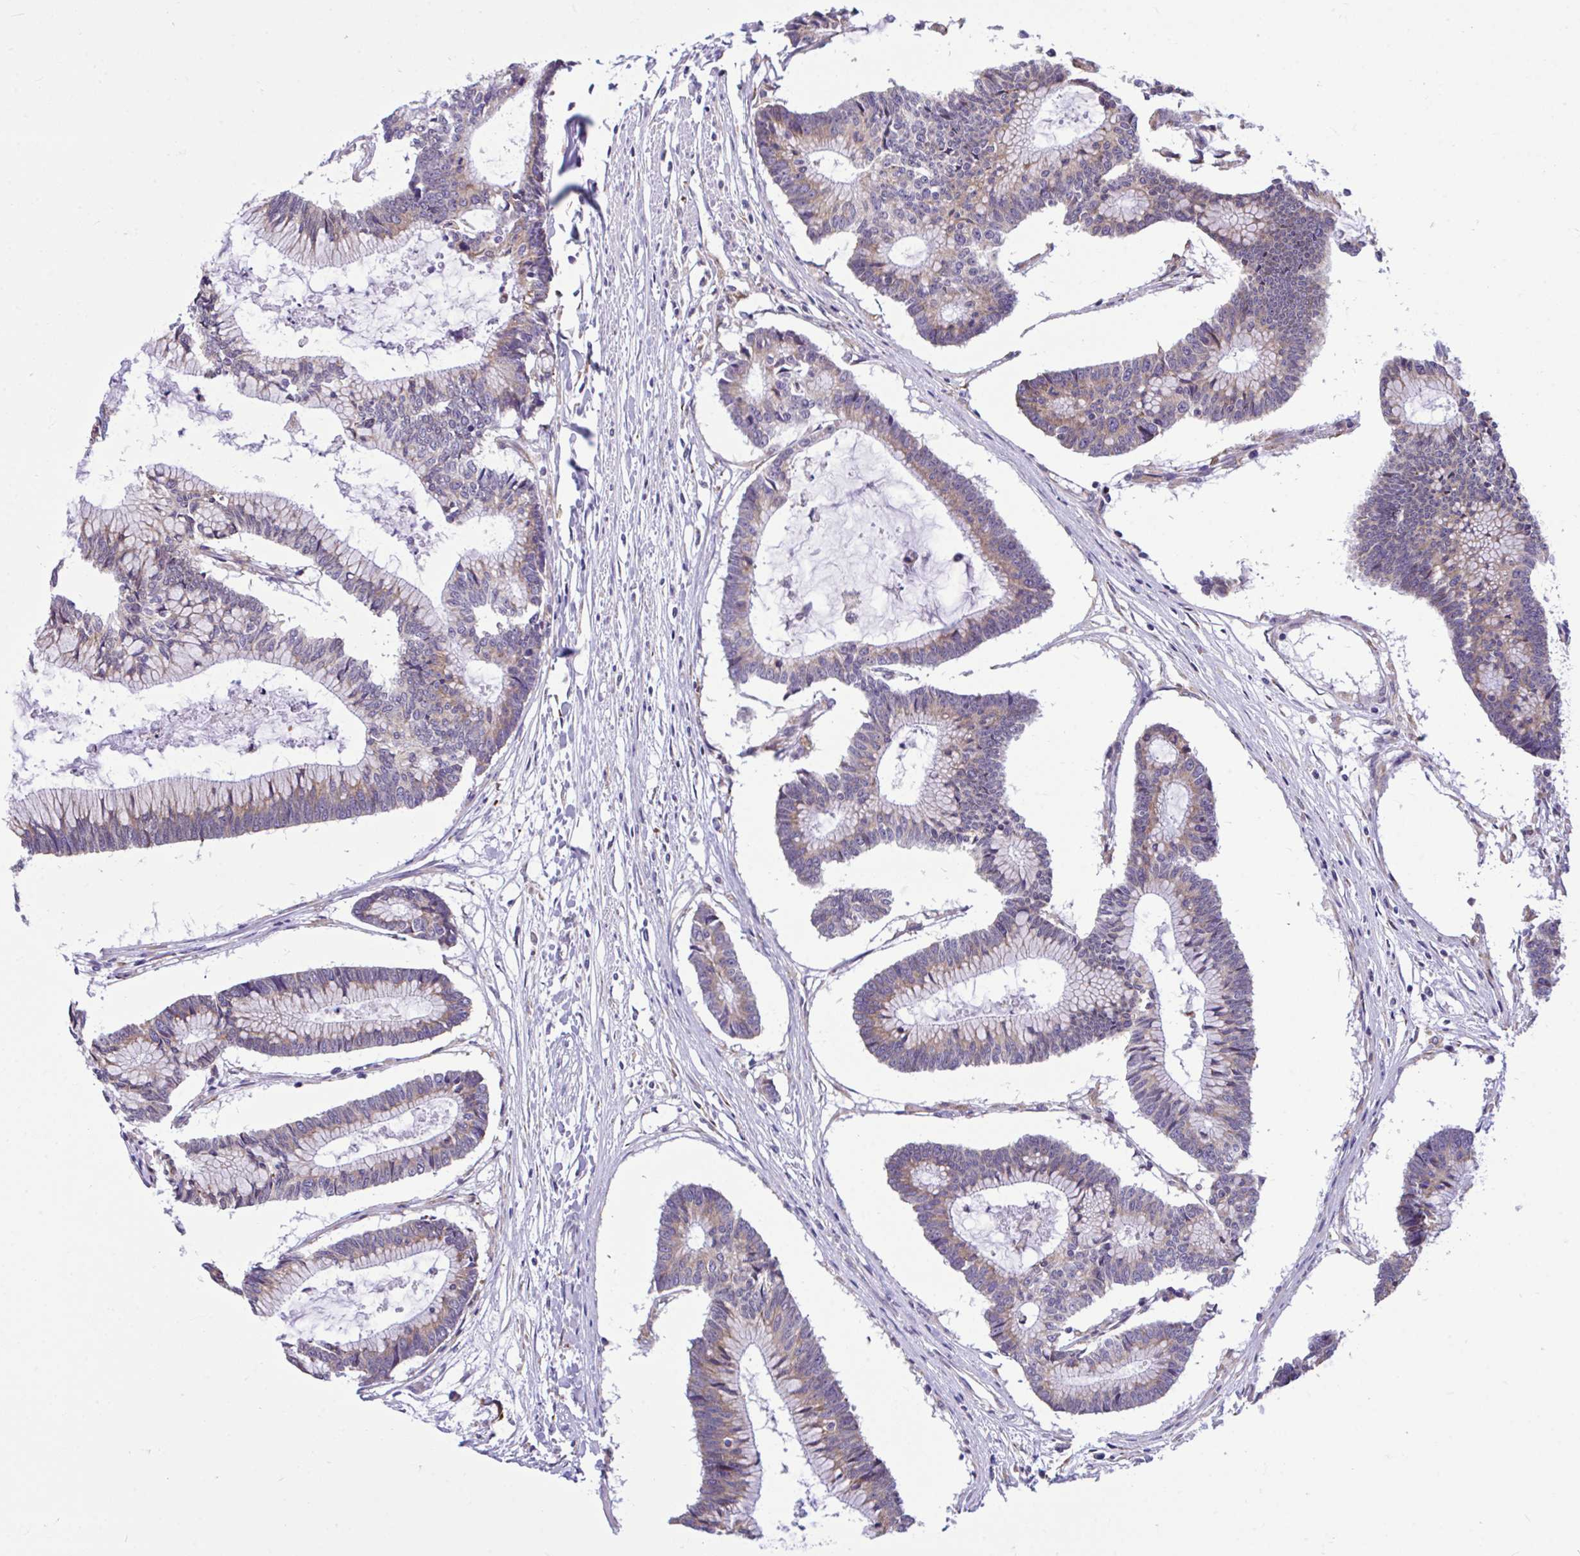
{"staining": {"intensity": "moderate", "quantity": "25%-75%", "location": "cytoplasmic/membranous"}, "tissue": "colorectal cancer", "cell_type": "Tumor cells", "image_type": "cancer", "snomed": [{"axis": "morphology", "description": "Adenocarcinoma, NOS"}, {"axis": "topography", "description": "Colon"}], "caption": "Colorectal adenocarcinoma stained with DAB immunohistochemistry reveals medium levels of moderate cytoplasmic/membranous staining in approximately 25%-75% of tumor cells.", "gene": "PIGK", "patient": {"sex": "female", "age": 78}}